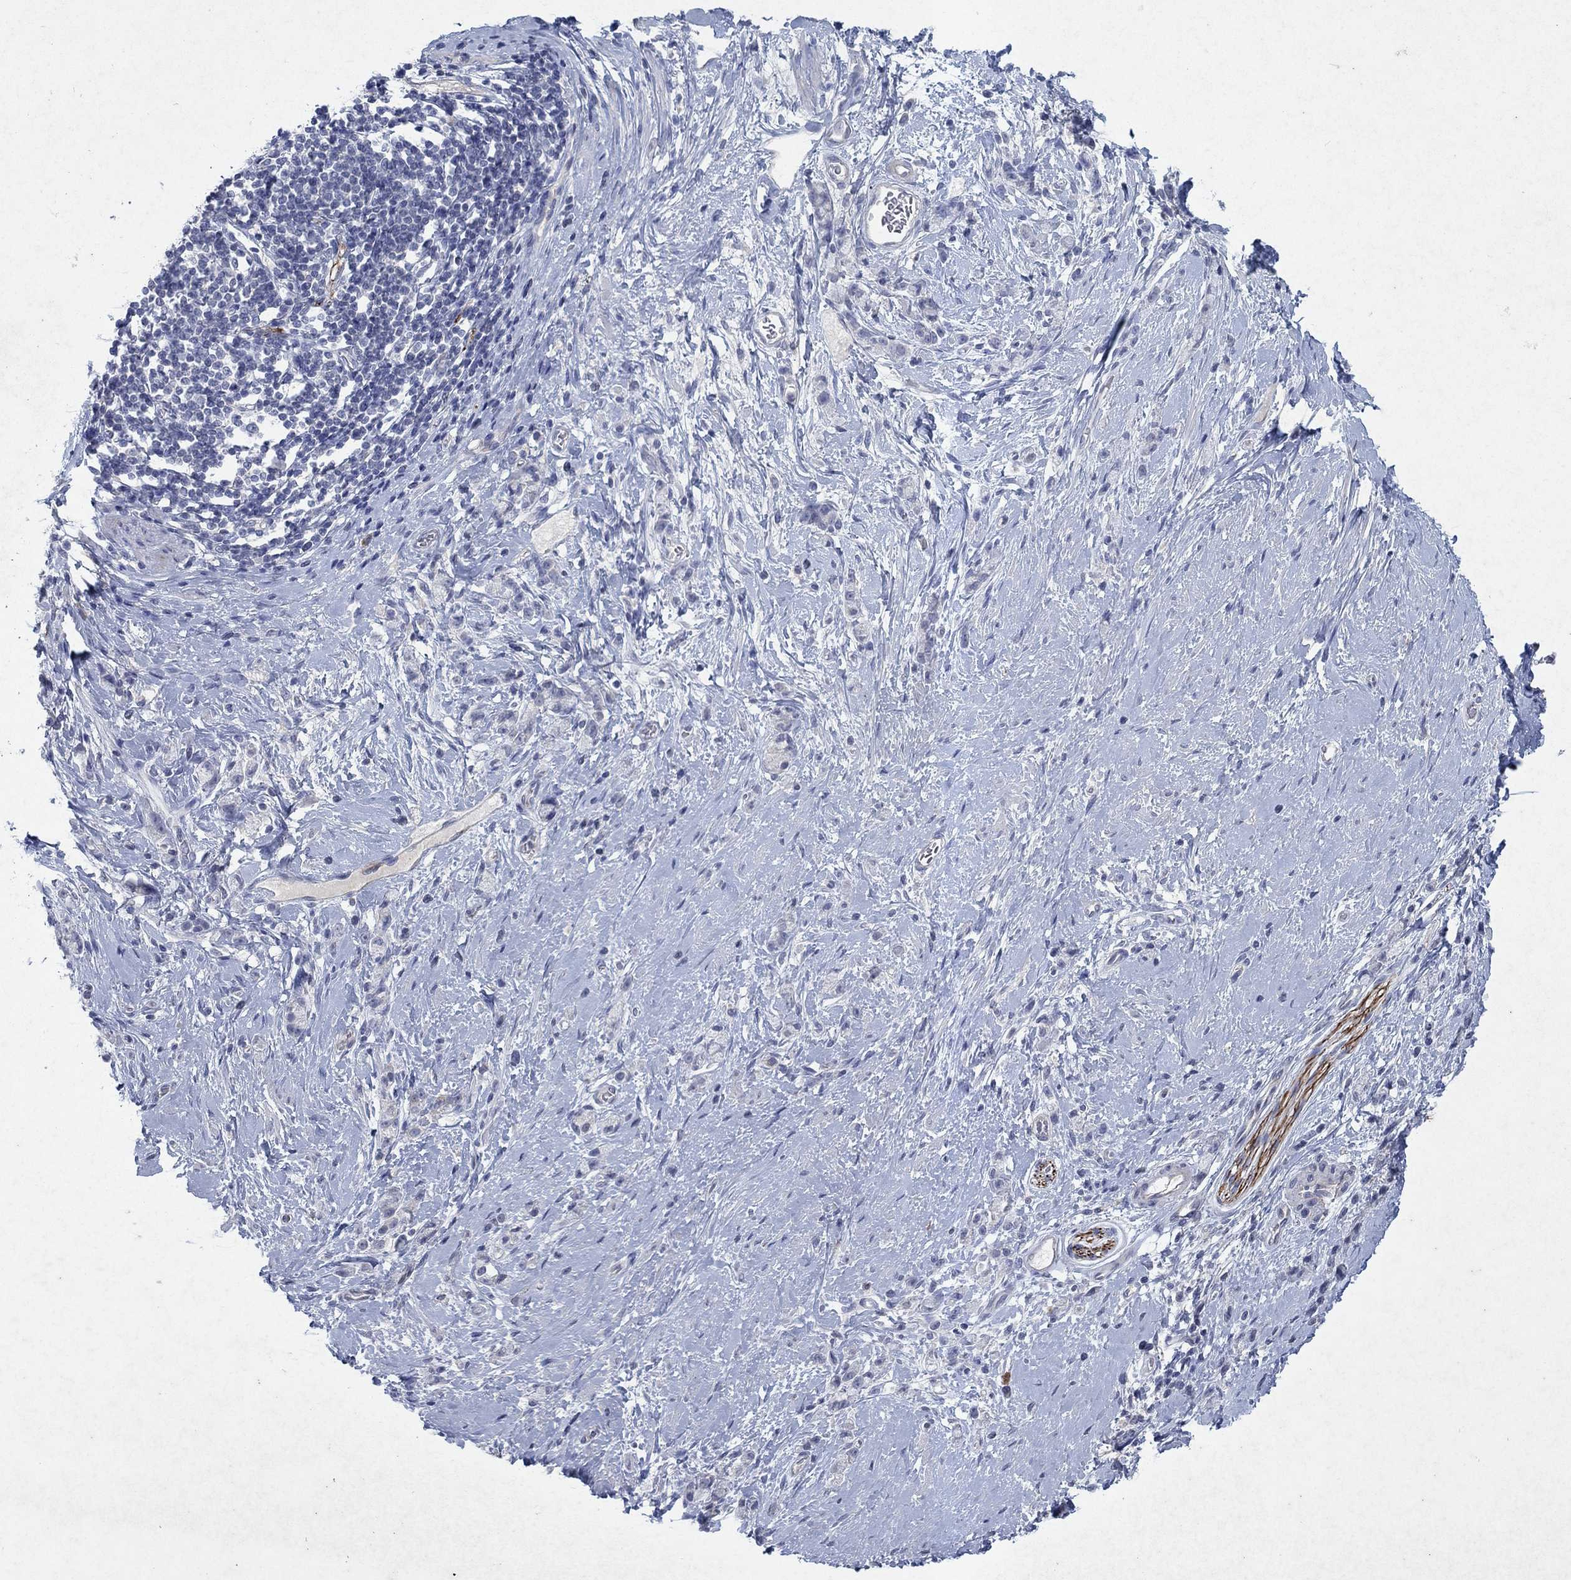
{"staining": {"intensity": "negative", "quantity": "none", "location": "none"}, "tissue": "stomach cancer", "cell_type": "Tumor cells", "image_type": "cancer", "snomed": [{"axis": "morphology", "description": "Adenocarcinoma, NOS"}, {"axis": "topography", "description": "Stomach"}], "caption": "High power microscopy micrograph of an IHC histopathology image of stomach adenocarcinoma, revealing no significant positivity in tumor cells.", "gene": "KRT40", "patient": {"sex": "male", "age": 58}}